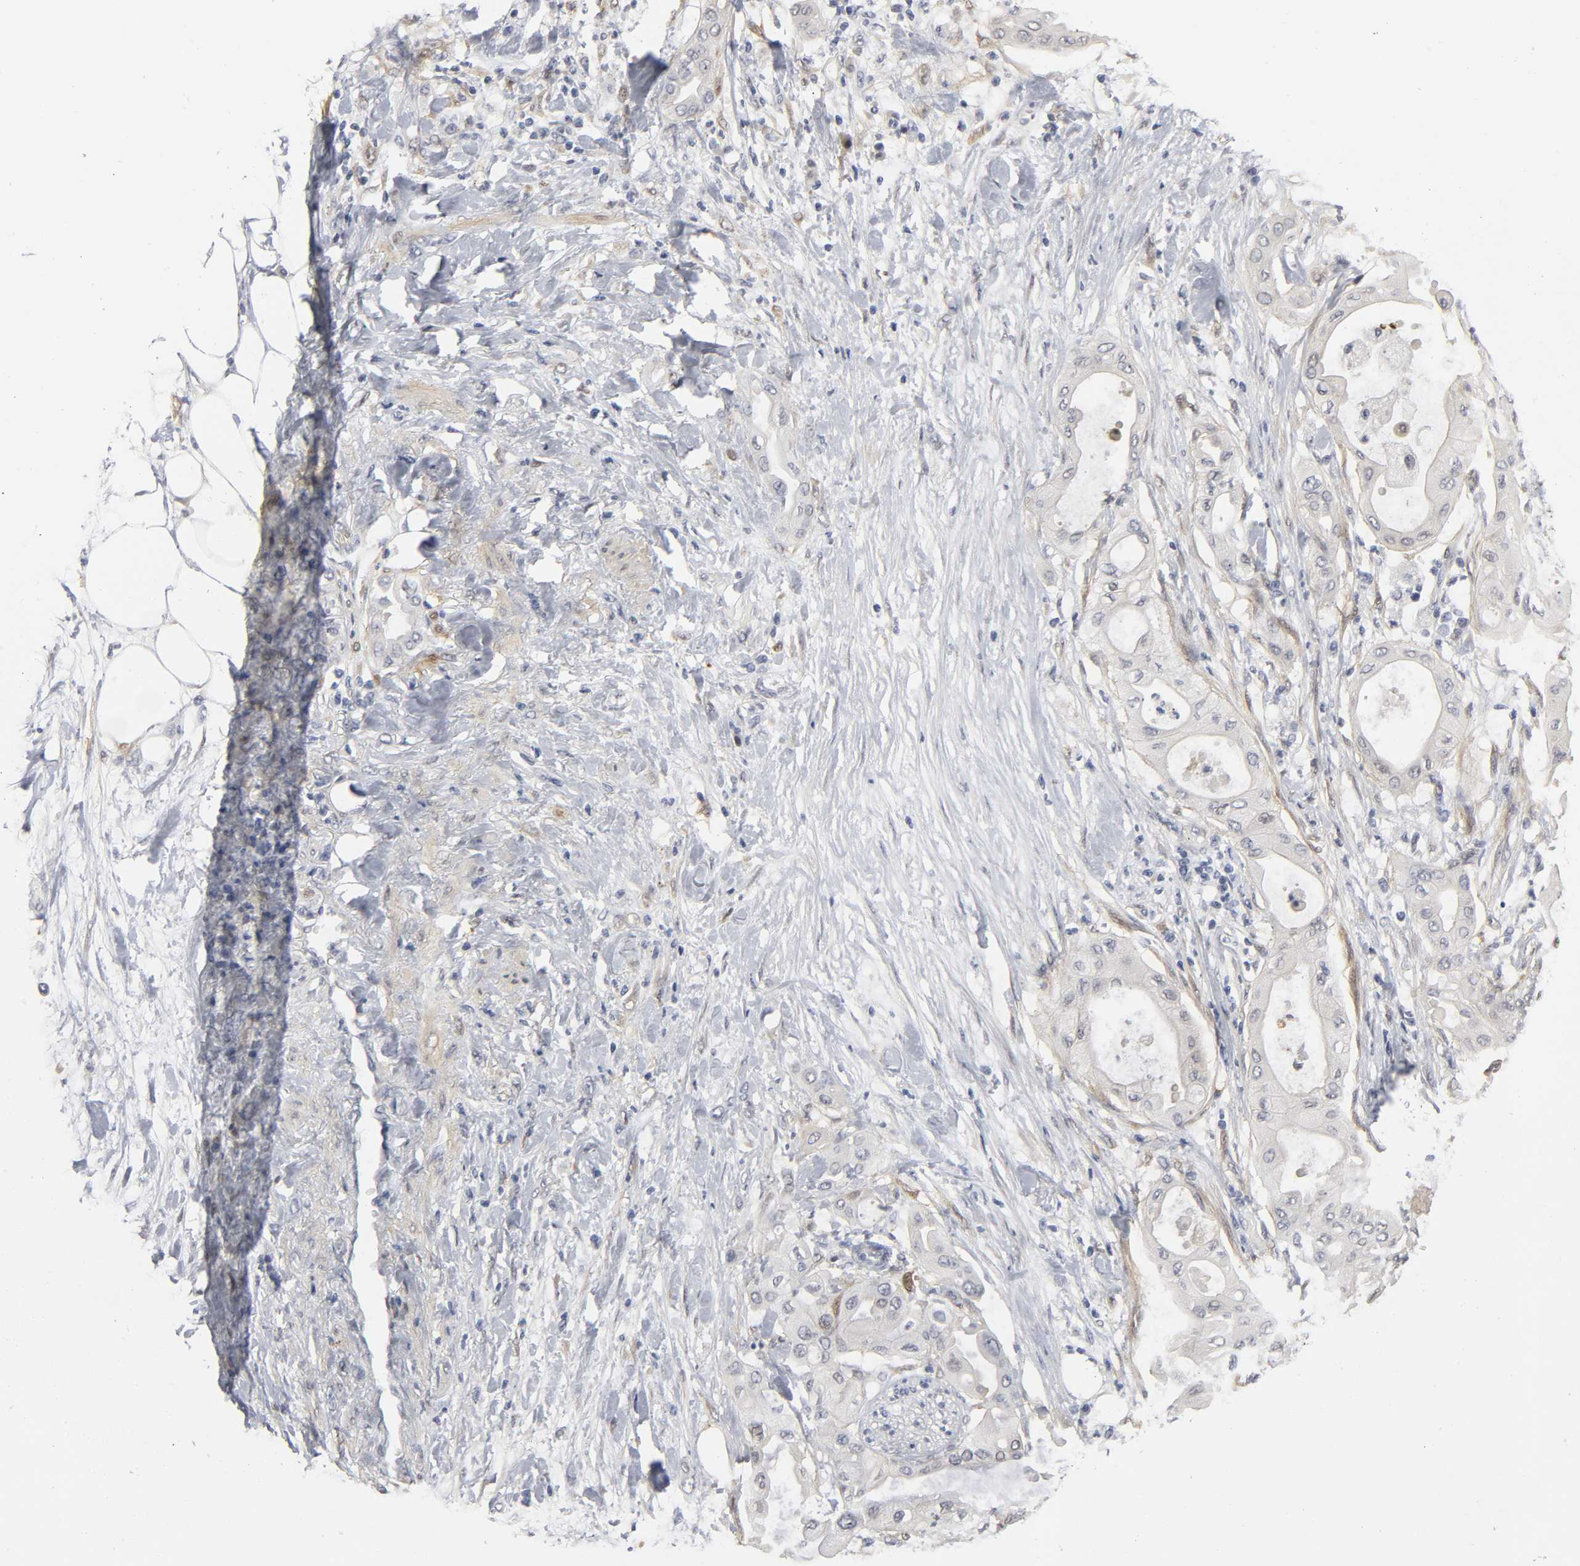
{"staining": {"intensity": "negative", "quantity": "none", "location": "none"}, "tissue": "pancreatic cancer", "cell_type": "Tumor cells", "image_type": "cancer", "snomed": [{"axis": "morphology", "description": "Adenocarcinoma, NOS"}, {"axis": "morphology", "description": "Adenocarcinoma, metastatic, NOS"}, {"axis": "topography", "description": "Lymph node"}, {"axis": "topography", "description": "Pancreas"}, {"axis": "topography", "description": "Duodenum"}], "caption": "IHC of pancreatic cancer (adenocarcinoma) displays no expression in tumor cells.", "gene": "PDLIM3", "patient": {"sex": "female", "age": 64}}